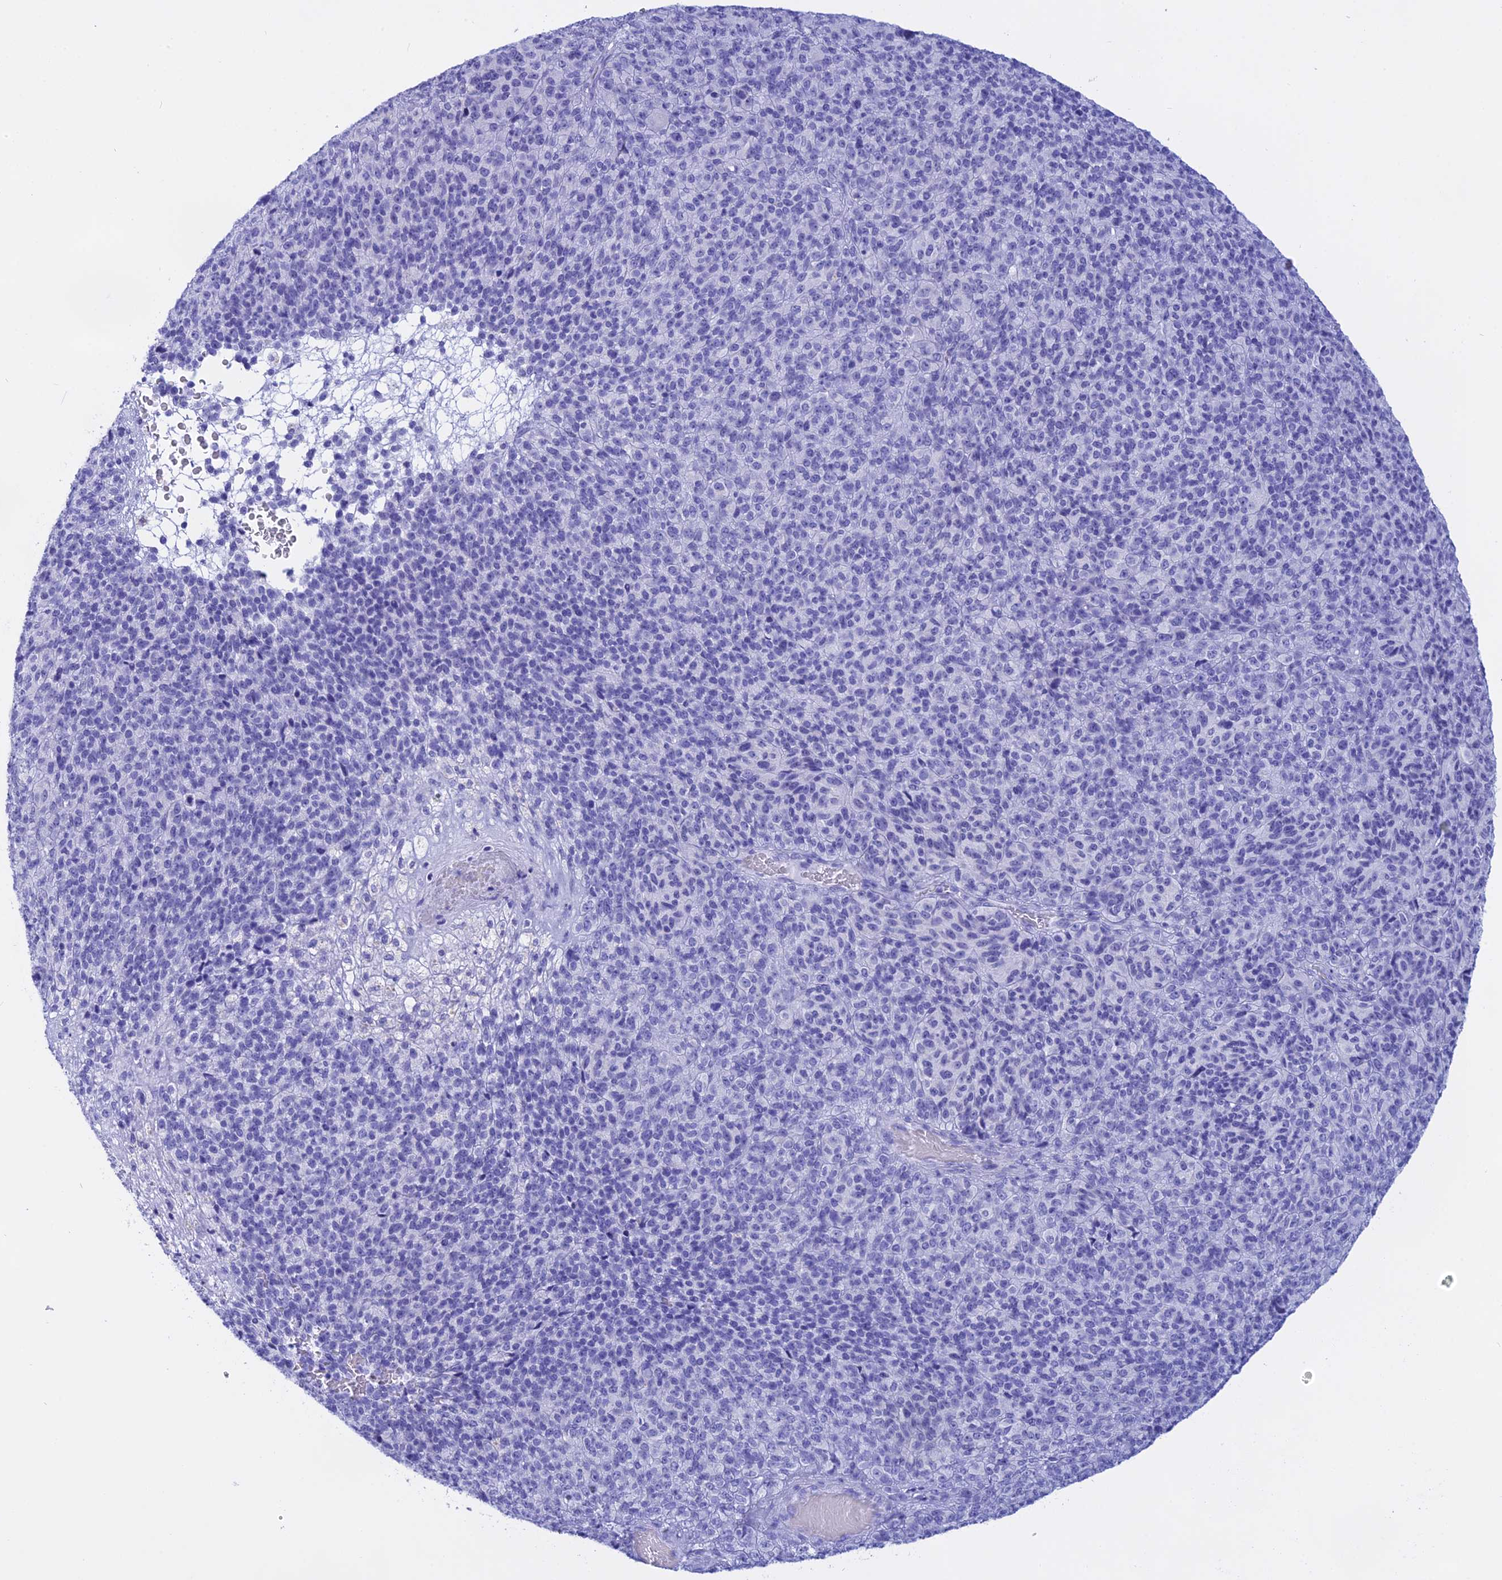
{"staining": {"intensity": "negative", "quantity": "none", "location": "none"}, "tissue": "melanoma", "cell_type": "Tumor cells", "image_type": "cancer", "snomed": [{"axis": "morphology", "description": "Malignant melanoma, Metastatic site"}, {"axis": "topography", "description": "Brain"}], "caption": "Melanoma stained for a protein using immunohistochemistry (IHC) demonstrates no staining tumor cells.", "gene": "ISCA1", "patient": {"sex": "female", "age": 56}}